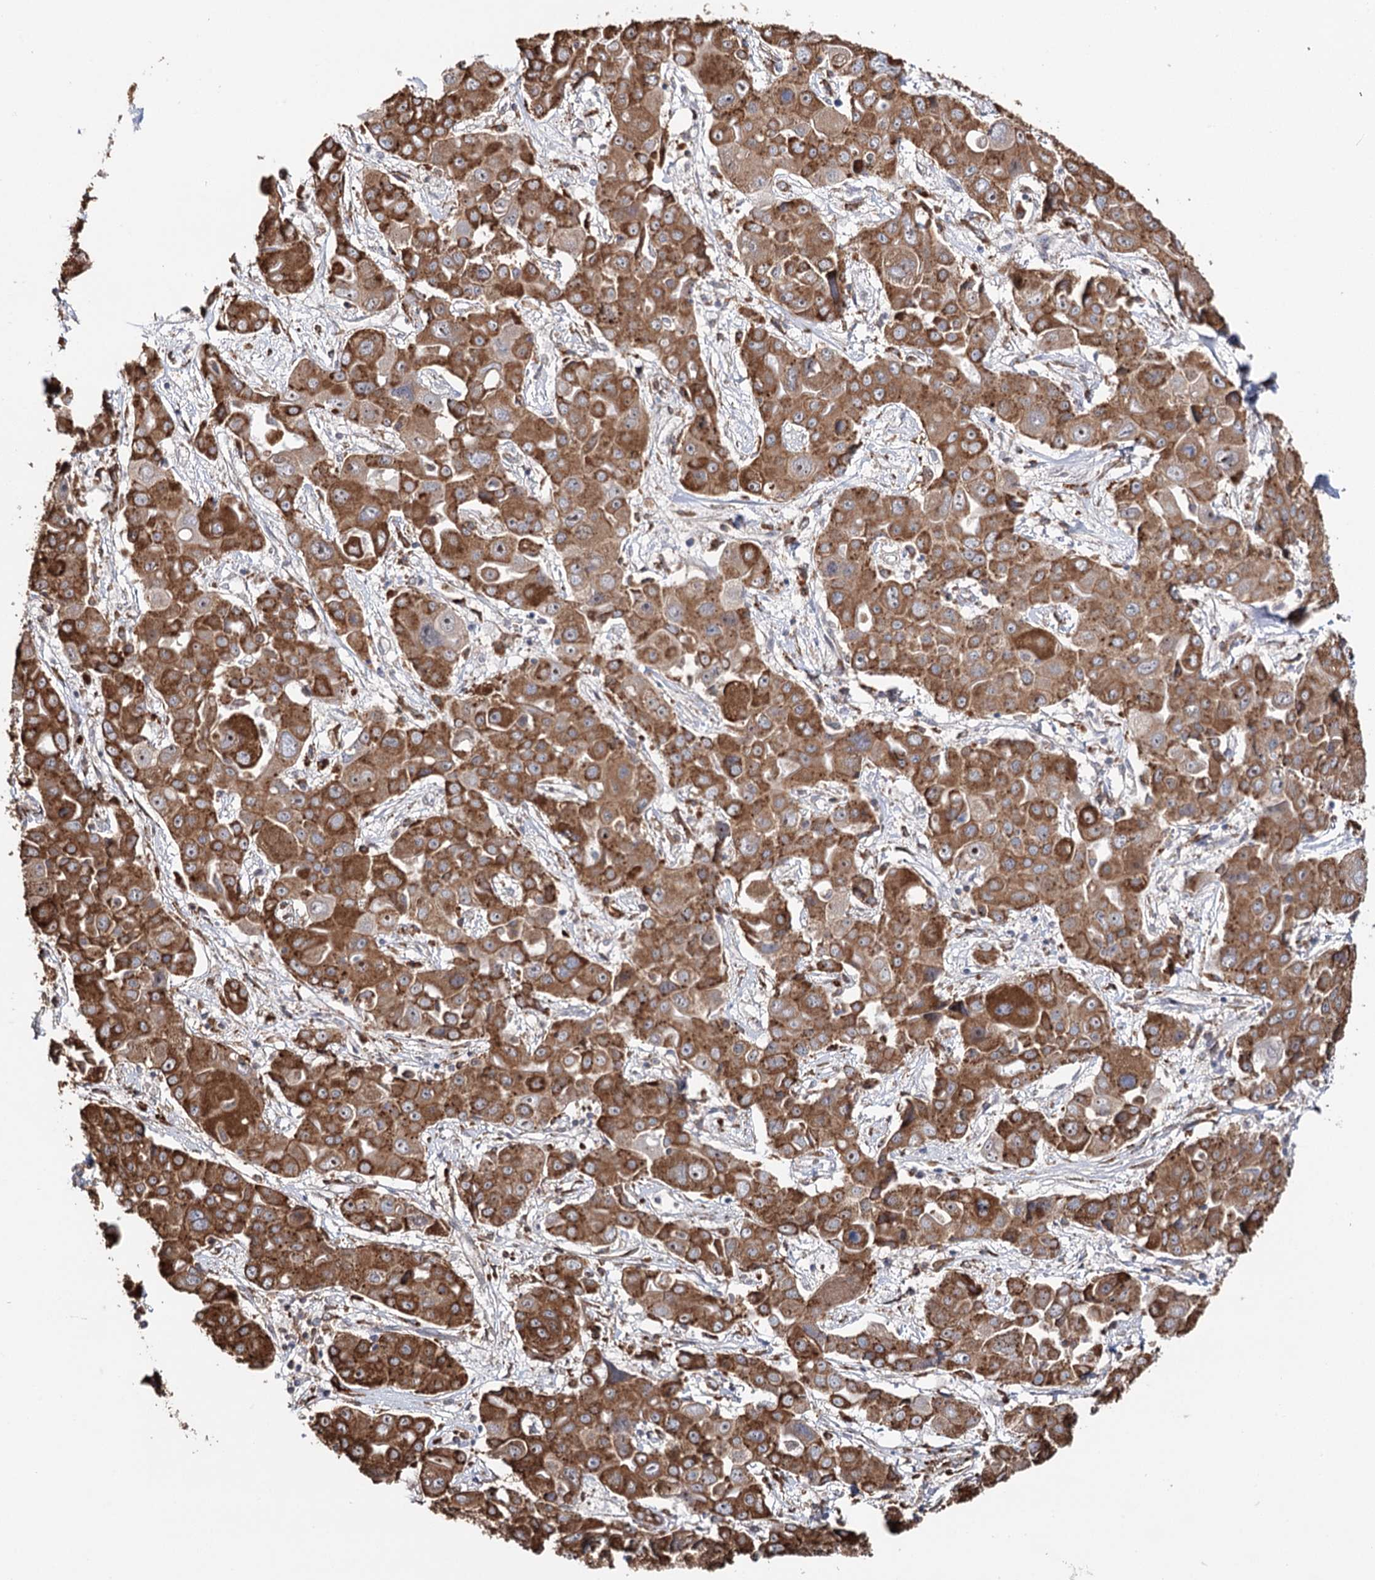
{"staining": {"intensity": "strong", "quantity": ">75%", "location": "cytoplasmic/membranous"}, "tissue": "liver cancer", "cell_type": "Tumor cells", "image_type": "cancer", "snomed": [{"axis": "morphology", "description": "Cholangiocarcinoma"}, {"axis": "topography", "description": "Liver"}], "caption": "Human liver cancer (cholangiocarcinoma) stained for a protein (brown) displays strong cytoplasmic/membranous positive staining in approximately >75% of tumor cells.", "gene": "VEGFA", "patient": {"sex": "male", "age": 67}}